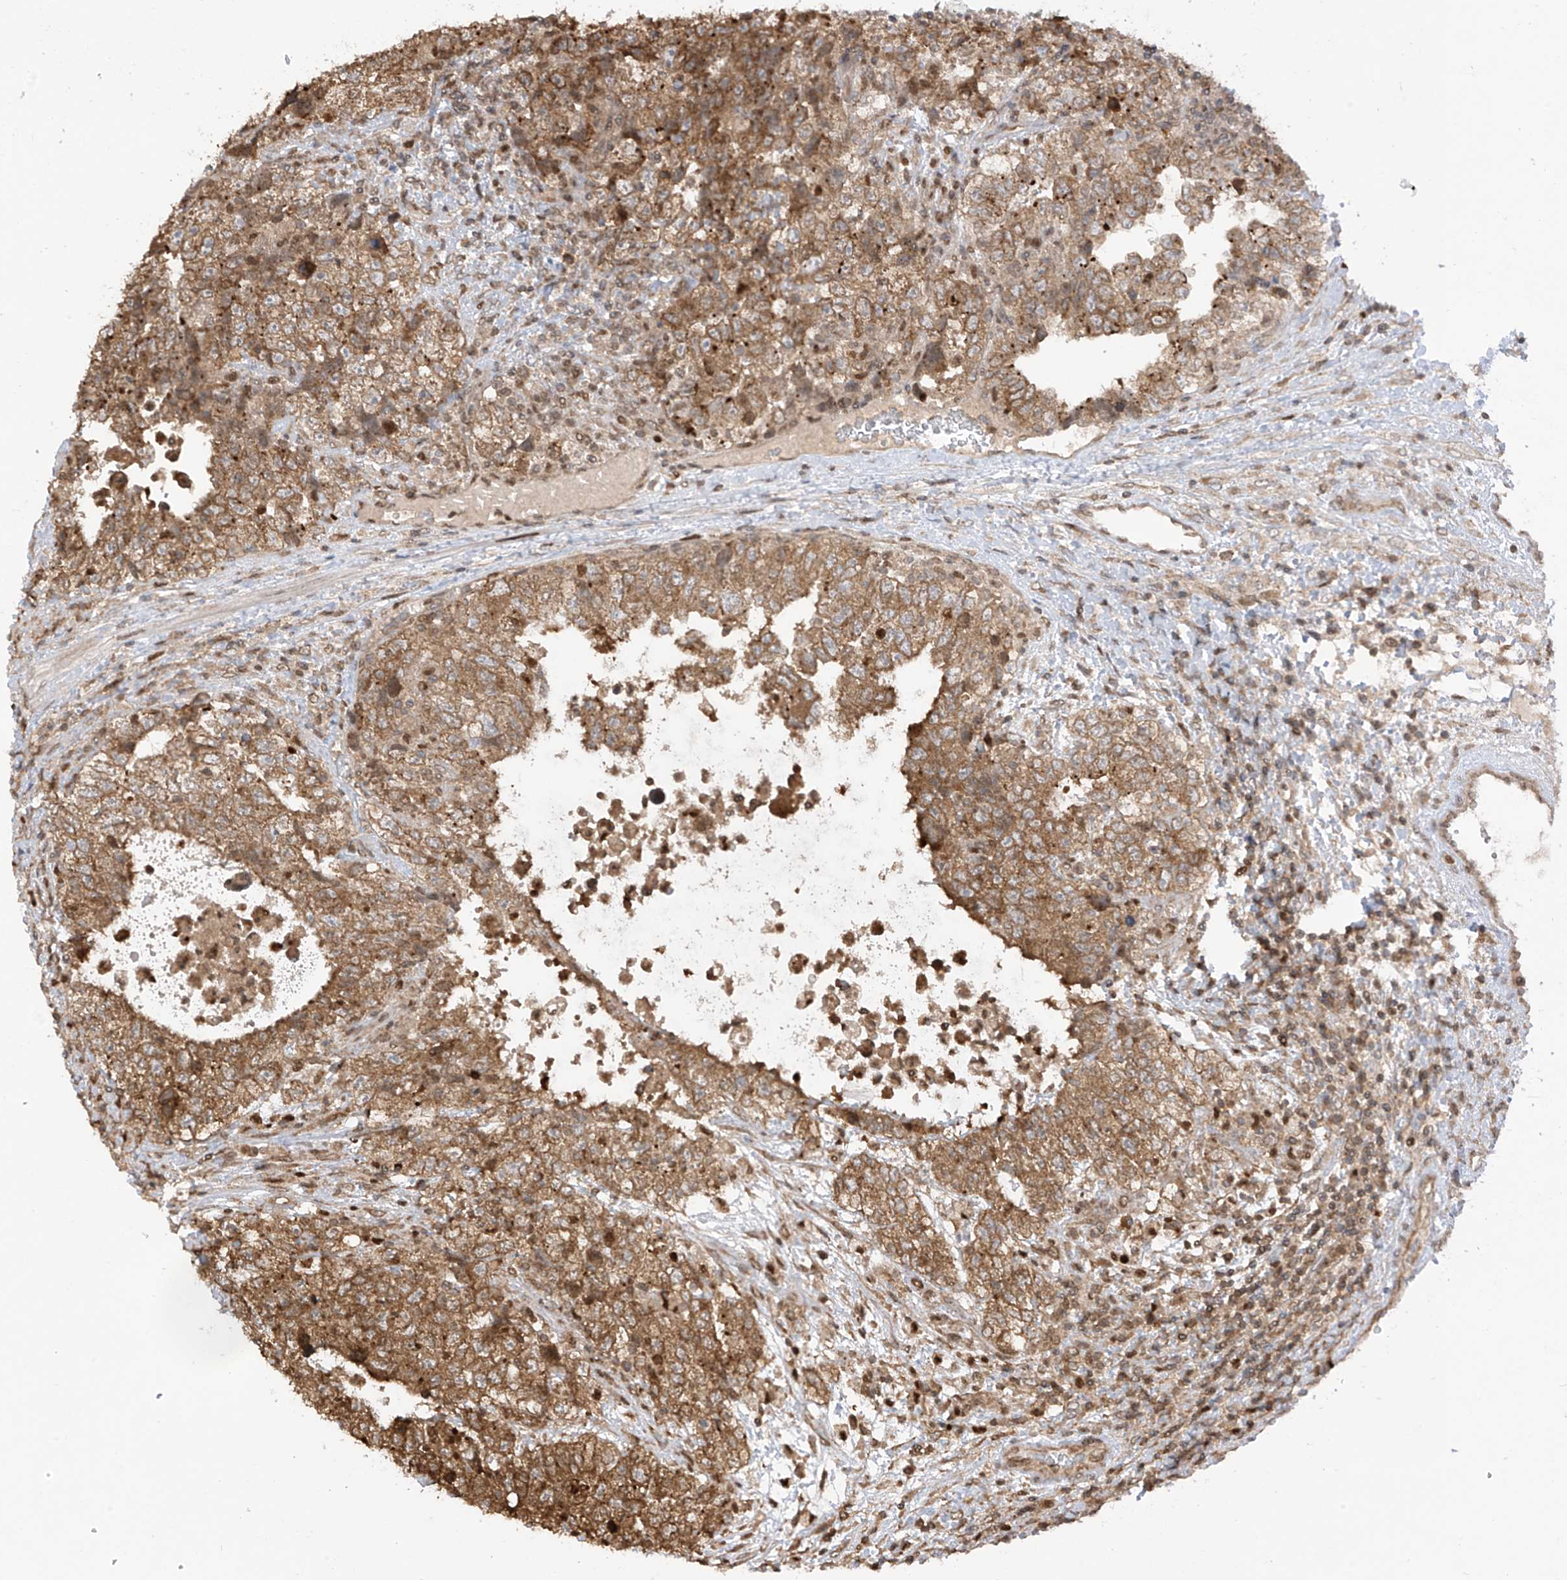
{"staining": {"intensity": "moderate", "quantity": ">75%", "location": "cytoplasmic/membranous"}, "tissue": "testis cancer", "cell_type": "Tumor cells", "image_type": "cancer", "snomed": [{"axis": "morphology", "description": "Carcinoma, Embryonal, NOS"}, {"axis": "topography", "description": "Testis"}], "caption": "Immunohistochemistry micrograph of testis cancer (embryonal carcinoma) stained for a protein (brown), which reveals medium levels of moderate cytoplasmic/membranous positivity in about >75% of tumor cells.", "gene": "KPNB1", "patient": {"sex": "male", "age": 37}}